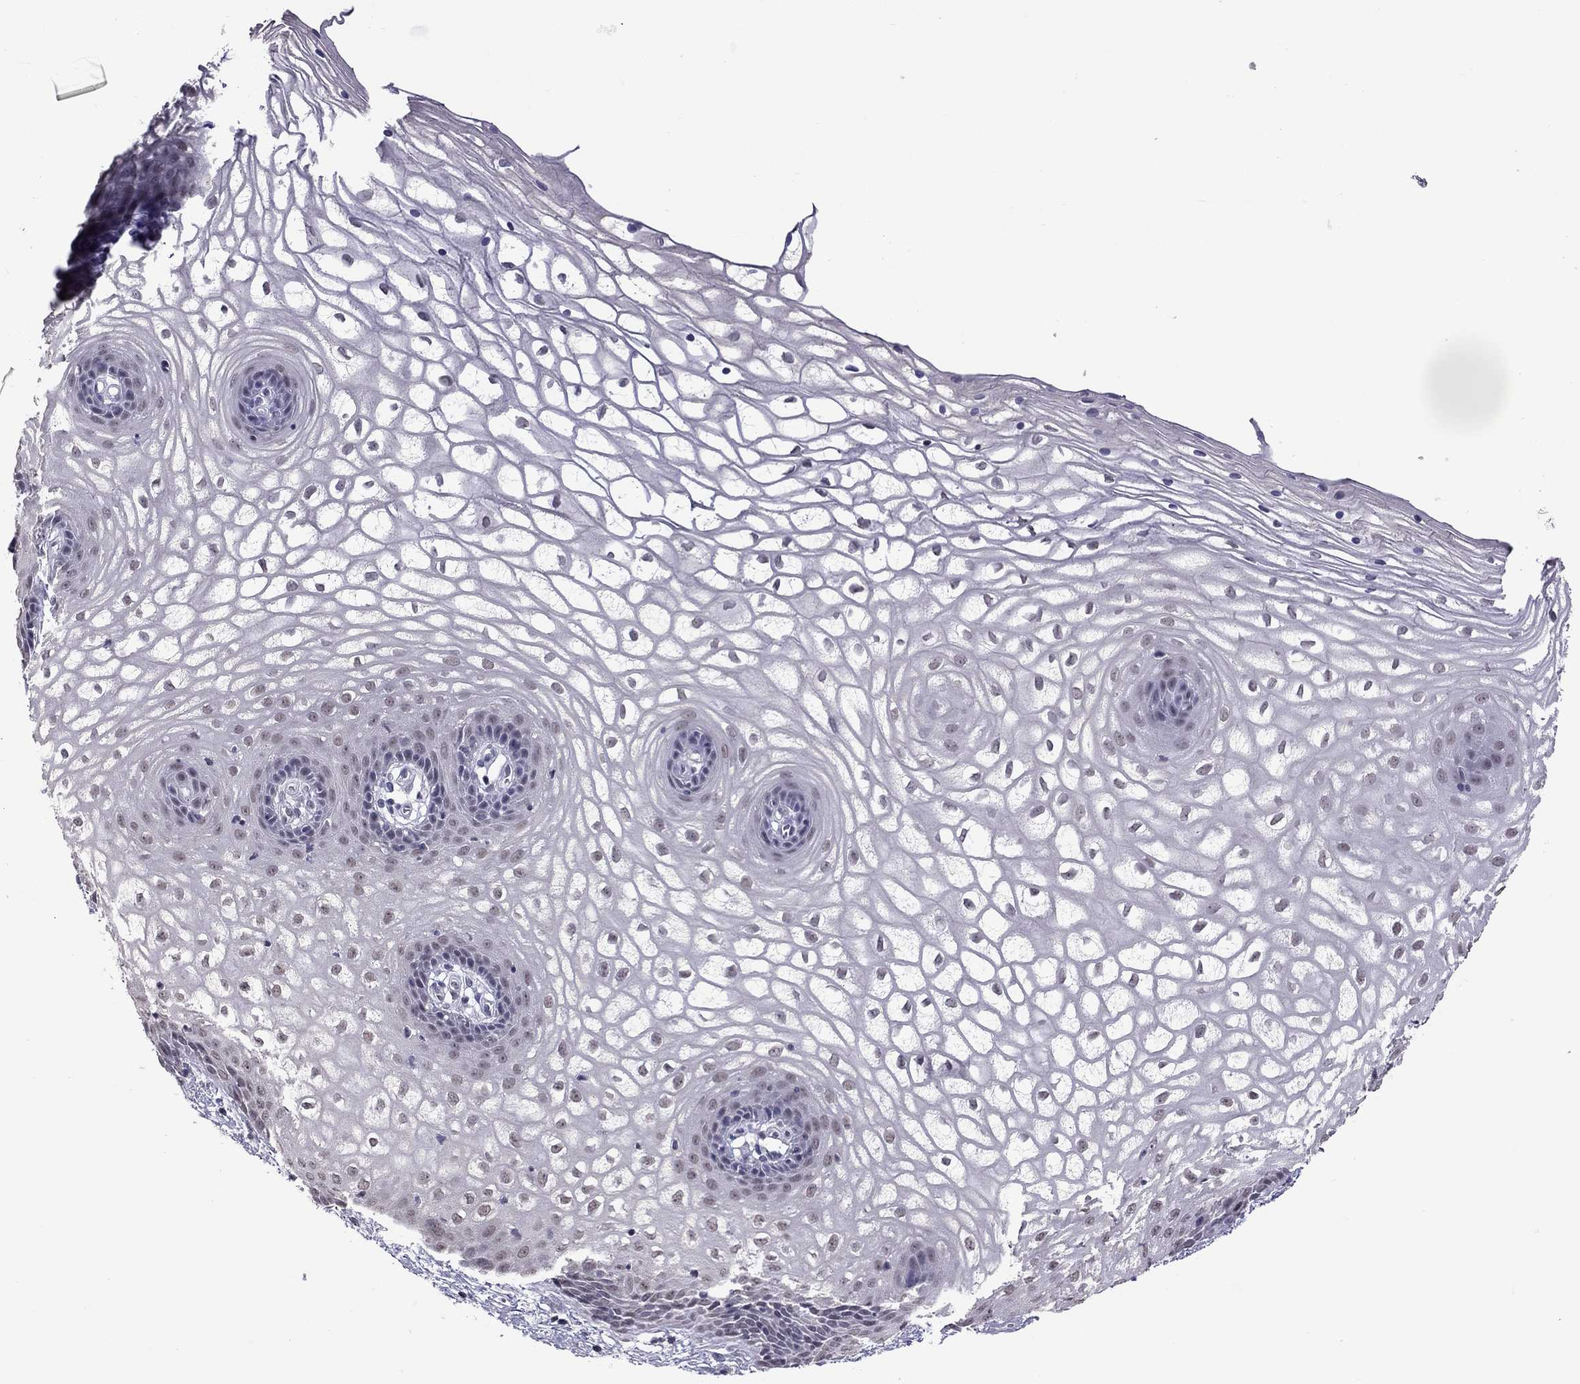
{"staining": {"intensity": "negative", "quantity": "none", "location": "none"}, "tissue": "vagina", "cell_type": "Squamous epithelial cells", "image_type": "normal", "snomed": [{"axis": "morphology", "description": "Normal tissue, NOS"}, {"axis": "topography", "description": "Vagina"}], "caption": "IHC photomicrograph of normal vagina: human vagina stained with DAB (3,3'-diaminobenzidine) displays no significant protein staining in squamous epithelial cells. (DAB immunohistochemistry (IHC) with hematoxylin counter stain).", "gene": "PPP1R3A", "patient": {"sex": "female", "age": 34}}